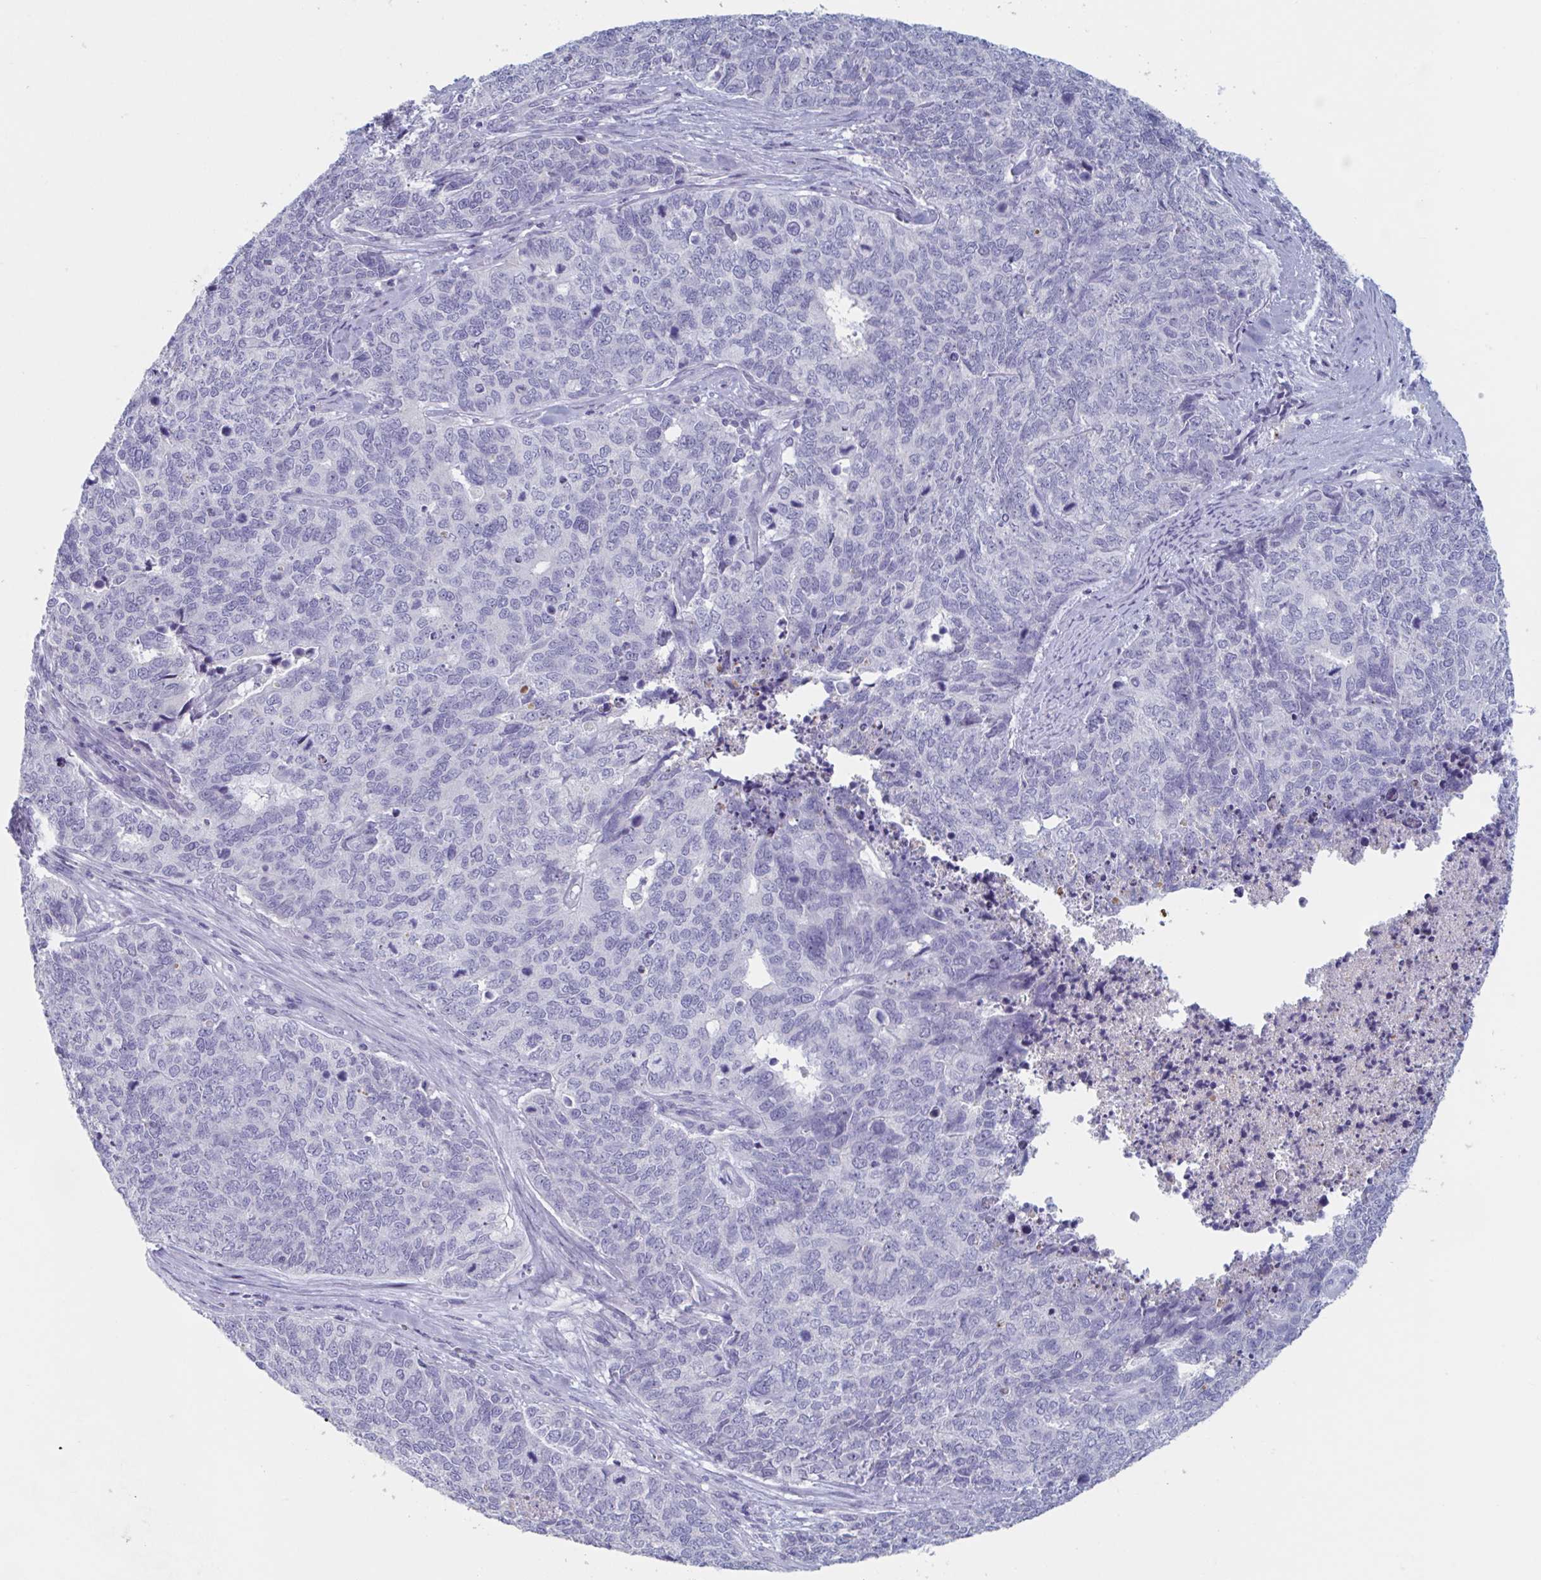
{"staining": {"intensity": "negative", "quantity": "none", "location": "none"}, "tissue": "cervical cancer", "cell_type": "Tumor cells", "image_type": "cancer", "snomed": [{"axis": "morphology", "description": "Adenocarcinoma, NOS"}, {"axis": "topography", "description": "Cervix"}], "caption": "High power microscopy histopathology image of an immunohistochemistry (IHC) micrograph of cervical cancer (adenocarcinoma), revealing no significant positivity in tumor cells.", "gene": "NDUFC2", "patient": {"sex": "female", "age": 63}}